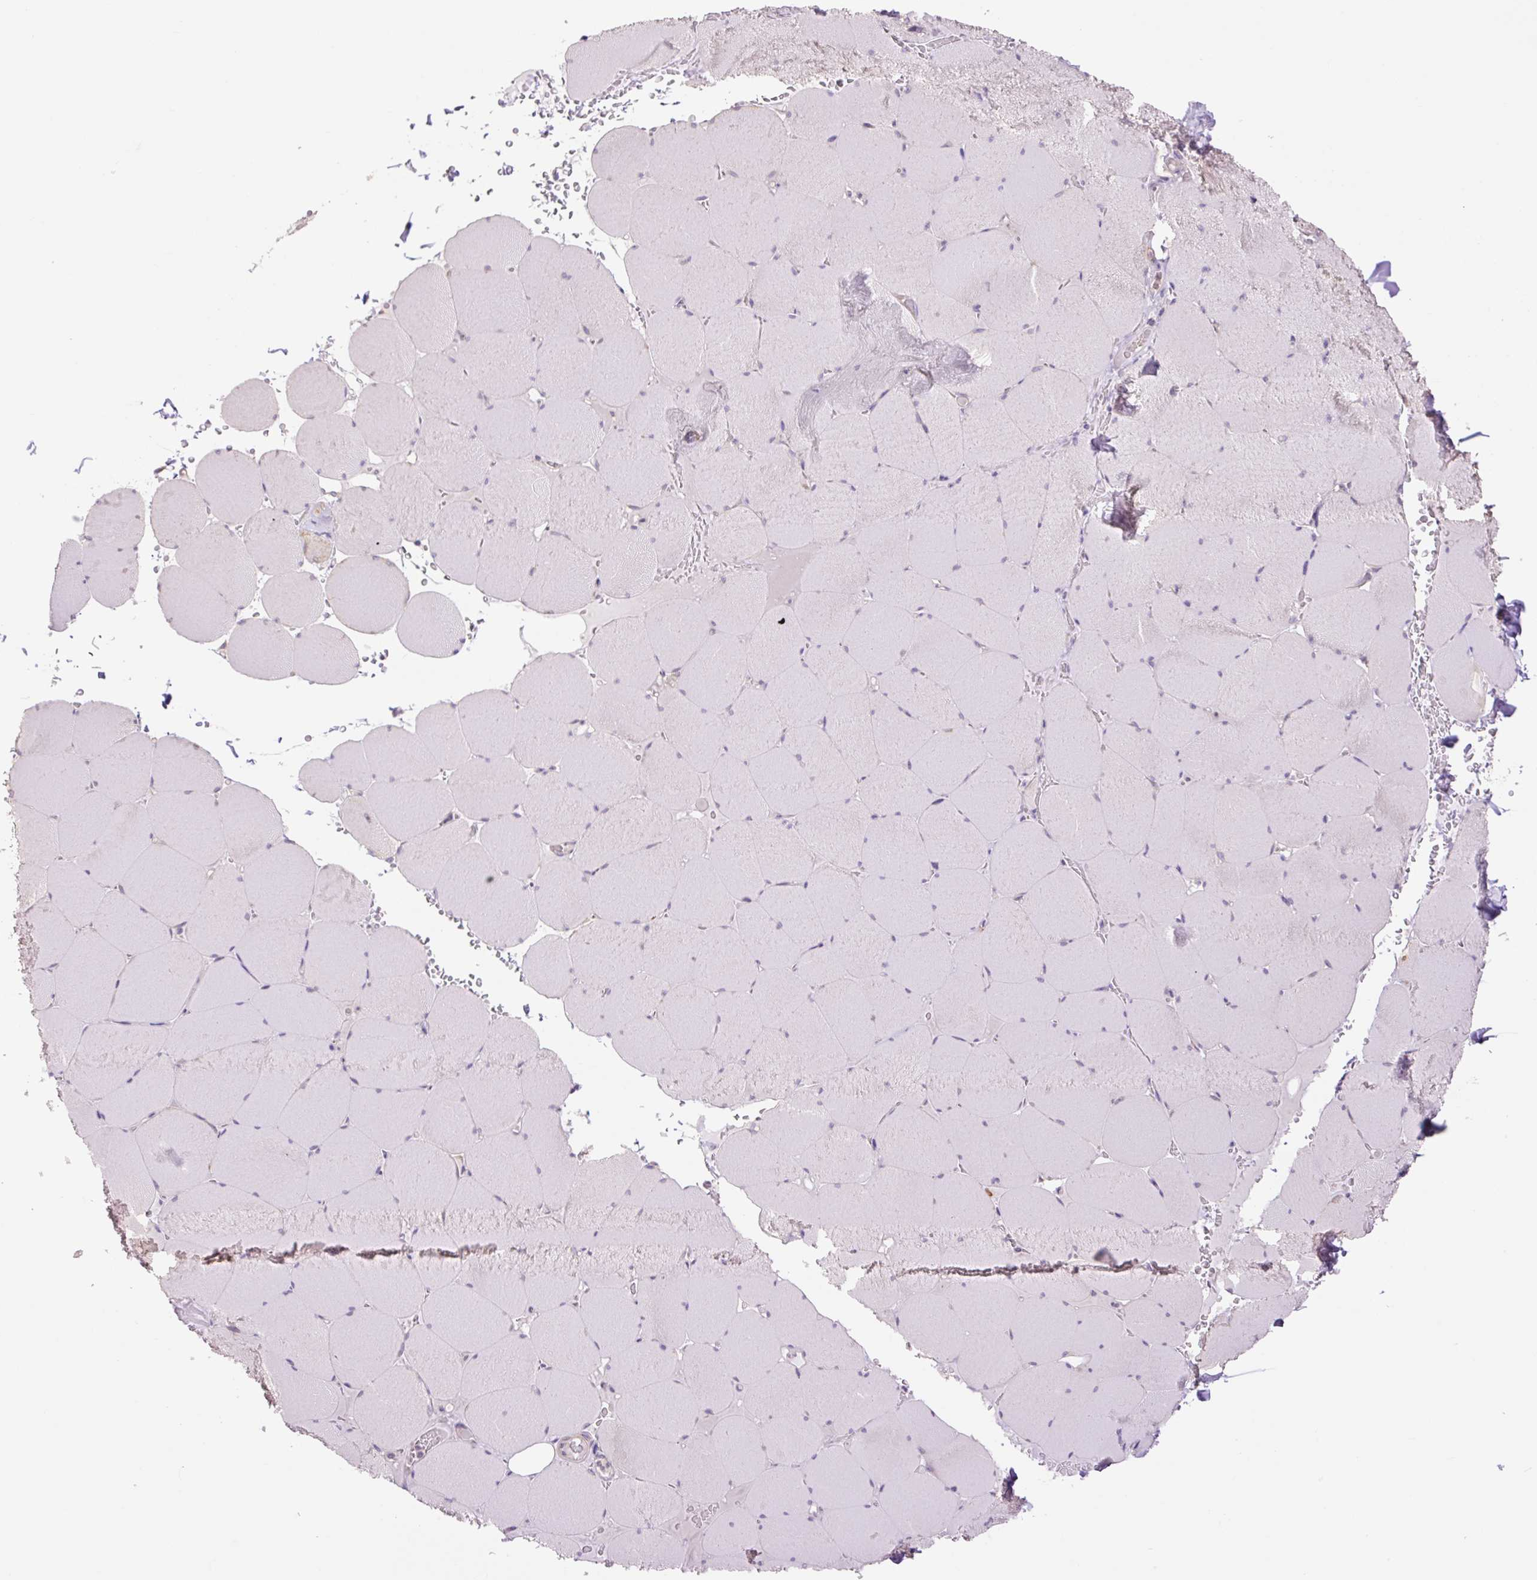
{"staining": {"intensity": "weak", "quantity": "<25%", "location": "cytoplasmic/membranous"}, "tissue": "skeletal muscle", "cell_type": "Myocytes", "image_type": "normal", "snomed": [{"axis": "morphology", "description": "Normal tissue, NOS"}, {"axis": "topography", "description": "Skeletal muscle"}, {"axis": "topography", "description": "Head-Neck"}], "caption": "This is an immunohistochemistry (IHC) histopathology image of normal human skeletal muscle. There is no positivity in myocytes.", "gene": "GRID2", "patient": {"sex": "male", "age": 66}}